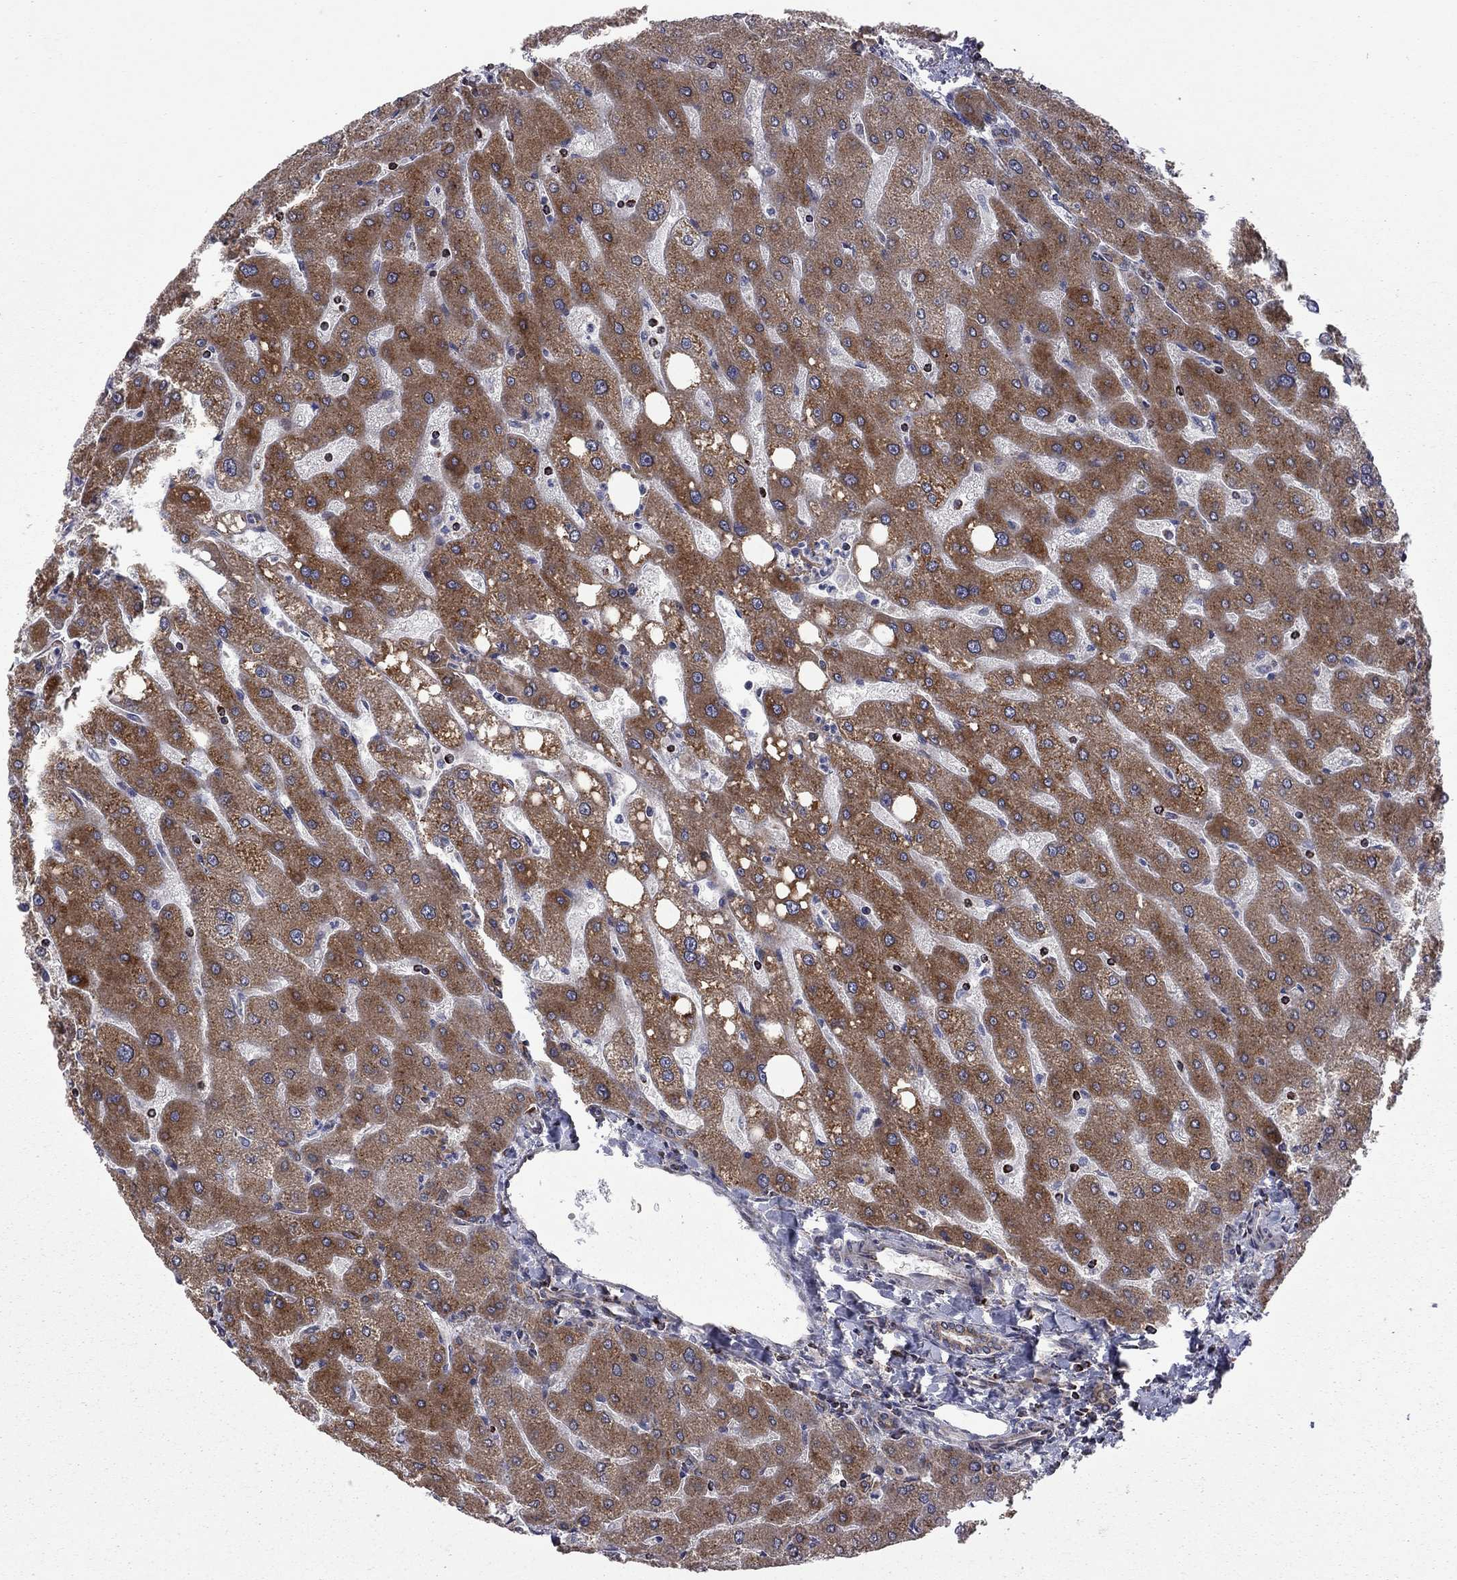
{"staining": {"intensity": "weak", "quantity": ">75%", "location": "cytoplasmic/membranous"}, "tissue": "liver", "cell_type": "Cholangiocytes", "image_type": "normal", "snomed": [{"axis": "morphology", "description": "Normal tissue, NOS"}, {"axis": "topography", "description": "Liver"}], "caption": "This photomicrograph demonstrates immunohistochemistry staining of benign liver, with low weak cytoplasmic/membranous positivity in about >75% of cholangiocytes.", "gene": "CLPTM1", "patient": {"sex": "male", "age": 67}}